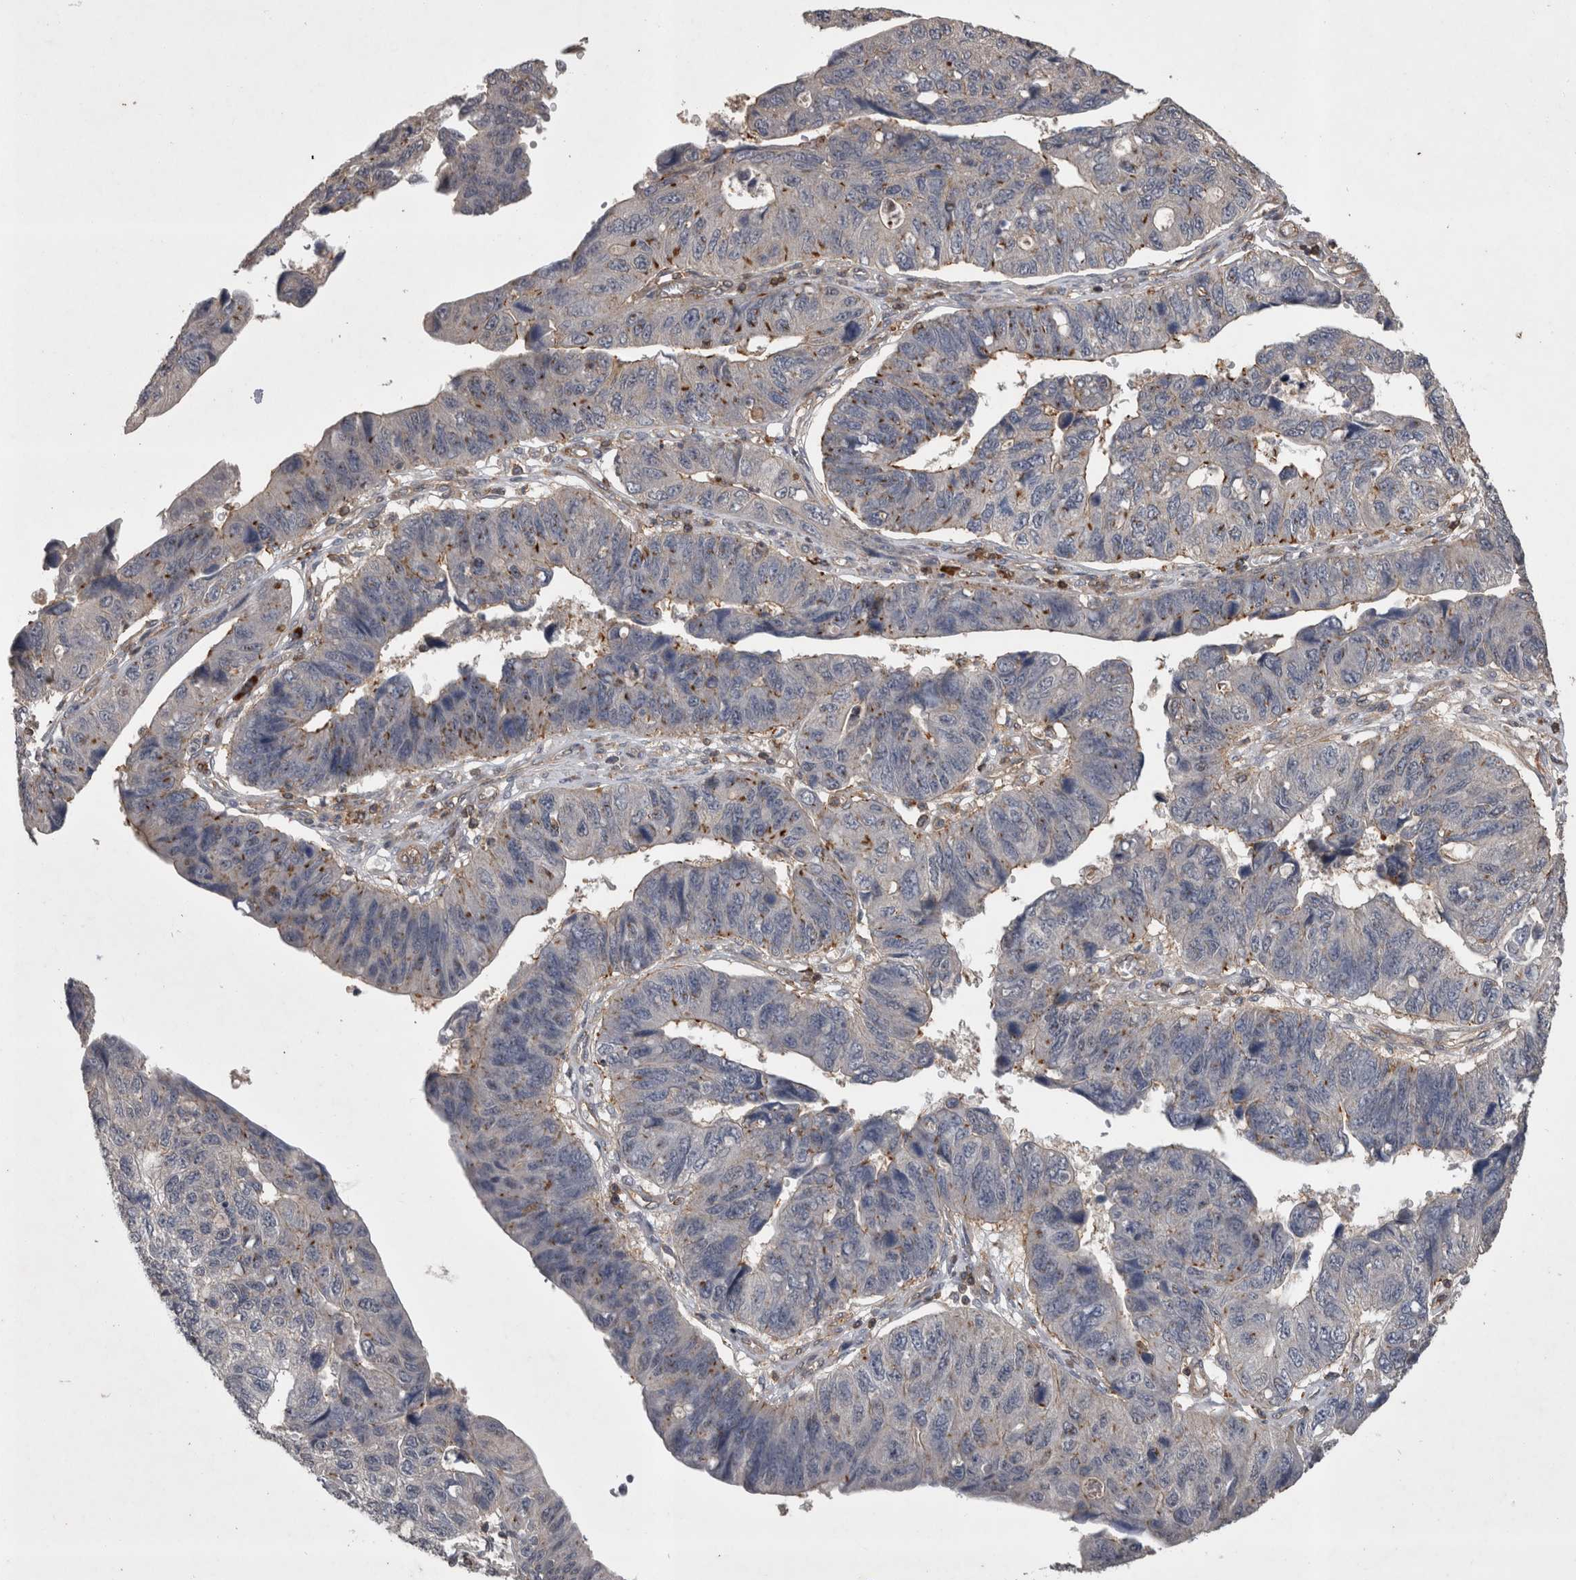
{"staining": {"intensity": "negative", "quantity": "none", "location": "none"}, "tissue": "stomach cancer", "cell_type": "Tumor cells", "image_type": "cancer", "snomed": [{"axis": "morphology", "description": "Adenocarcinoma, NOS"}, {"axis": "topography", "description": "Stomach"}], "caption": "DAB (3,3'-diaminobenzidine) immunohistochemical staining of stomach adenocarcinoma displays no significant expression in tumor cells. (DAB (3,3'-diaminobenzidine) IHC, high magnification).", "gene": "SPATA48", "patient": {"sex": "male", "age": 59}}